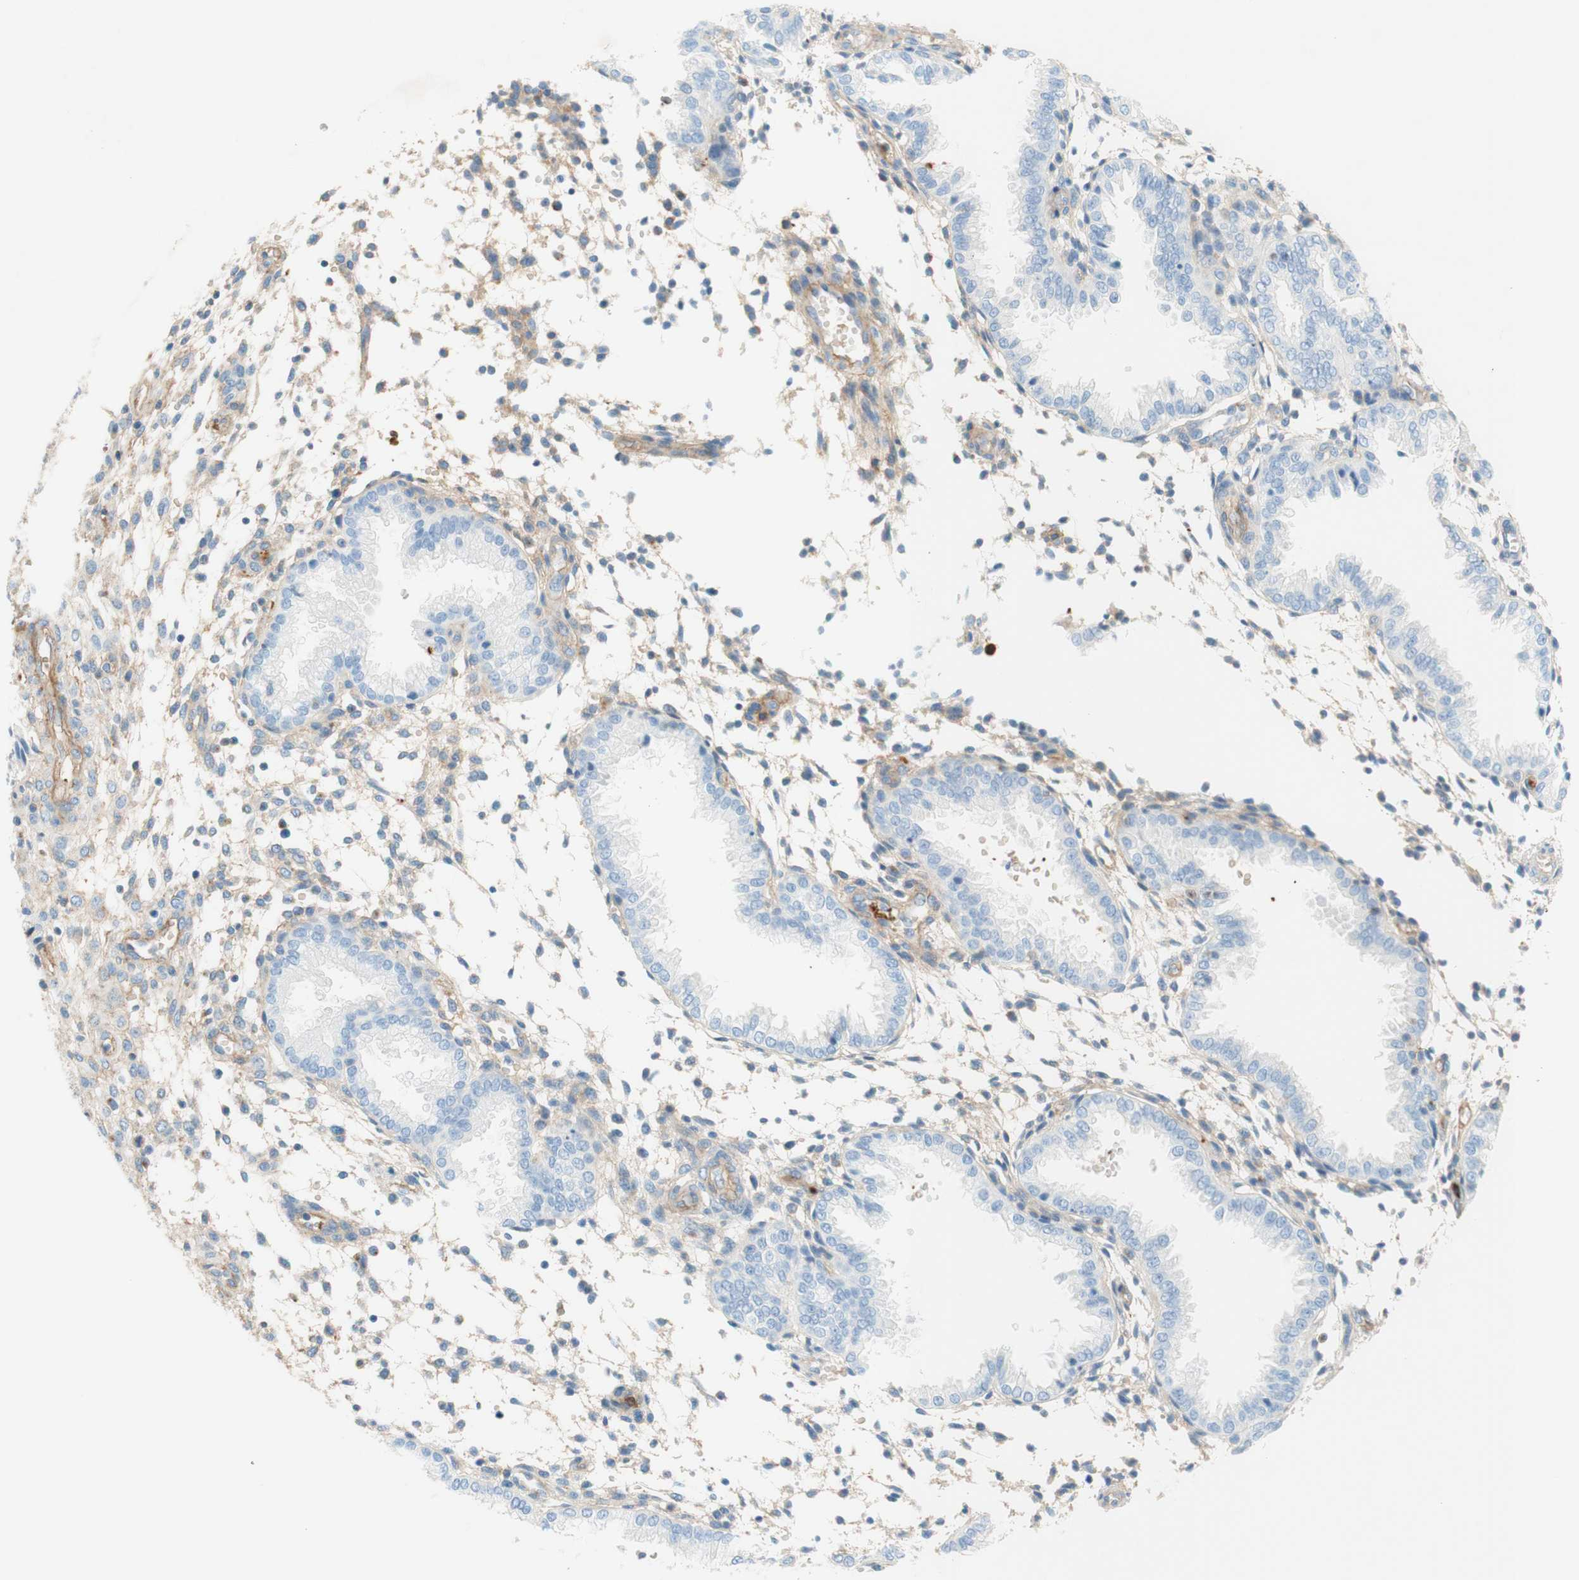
{"staining": {"intensity": "weak", "quantity": "<25%", "location": "cytoplasmic/membranous"}, "tissue": "endometrium", "cell_type": "Cells in endometrial stroma", "image_type": "normal", "snomed": [{"axis": "morphology", "description": "Normal tissue, NOS"}, {"axis": "topography", "description": "Endometrium"}], "caption": "IHC histopathology image of unremarkable endometrium stained for a protein (brown), which displays no positivity in cells in endometrial stroma. (DAB immunohistochemistry visualized using brightfield microscopy, high magnification).", "gene": "STOM", "patient": {"sex": "female", "age": 33}}